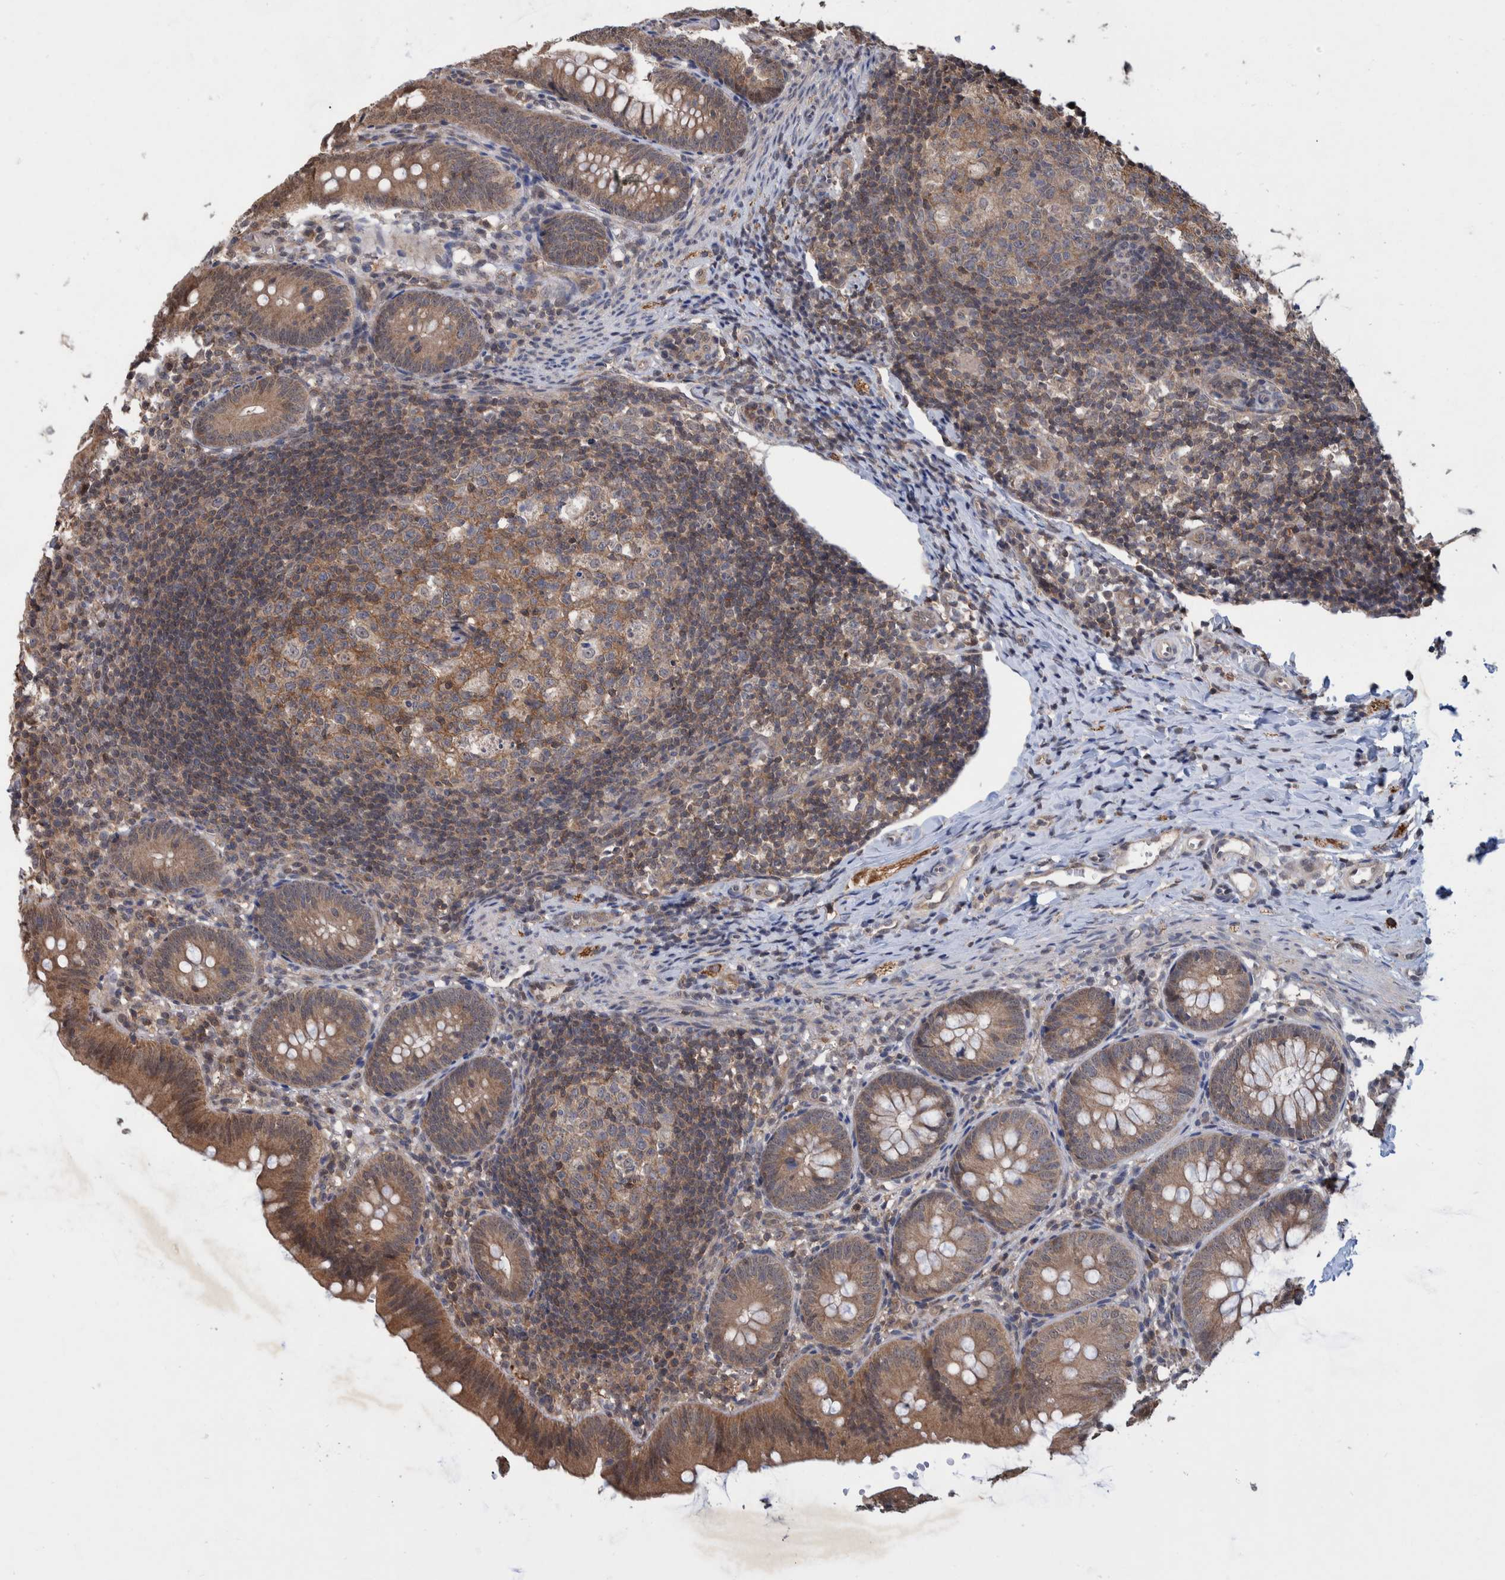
{"staining": {"intensity": "moderate", "quantity": ">75%", "location": "cytoplasmic/membranous"}, "tissue": "appendix", "cell_type": "Glandular cells", "image_type": "normal", "snomed": [{"axis": "morphology", "description": "Normal tissue, NOS"}, {"axis": "topography", "description": "Appendix"}], "caption": "This is an image of immunohistochemistry staining of unremarkable appendix, which shows moderate staining in the cytoplasmic/membranous of glandular cells.", "gene": "PLPBP", "patient": {"sex": "male", "age": 1}}